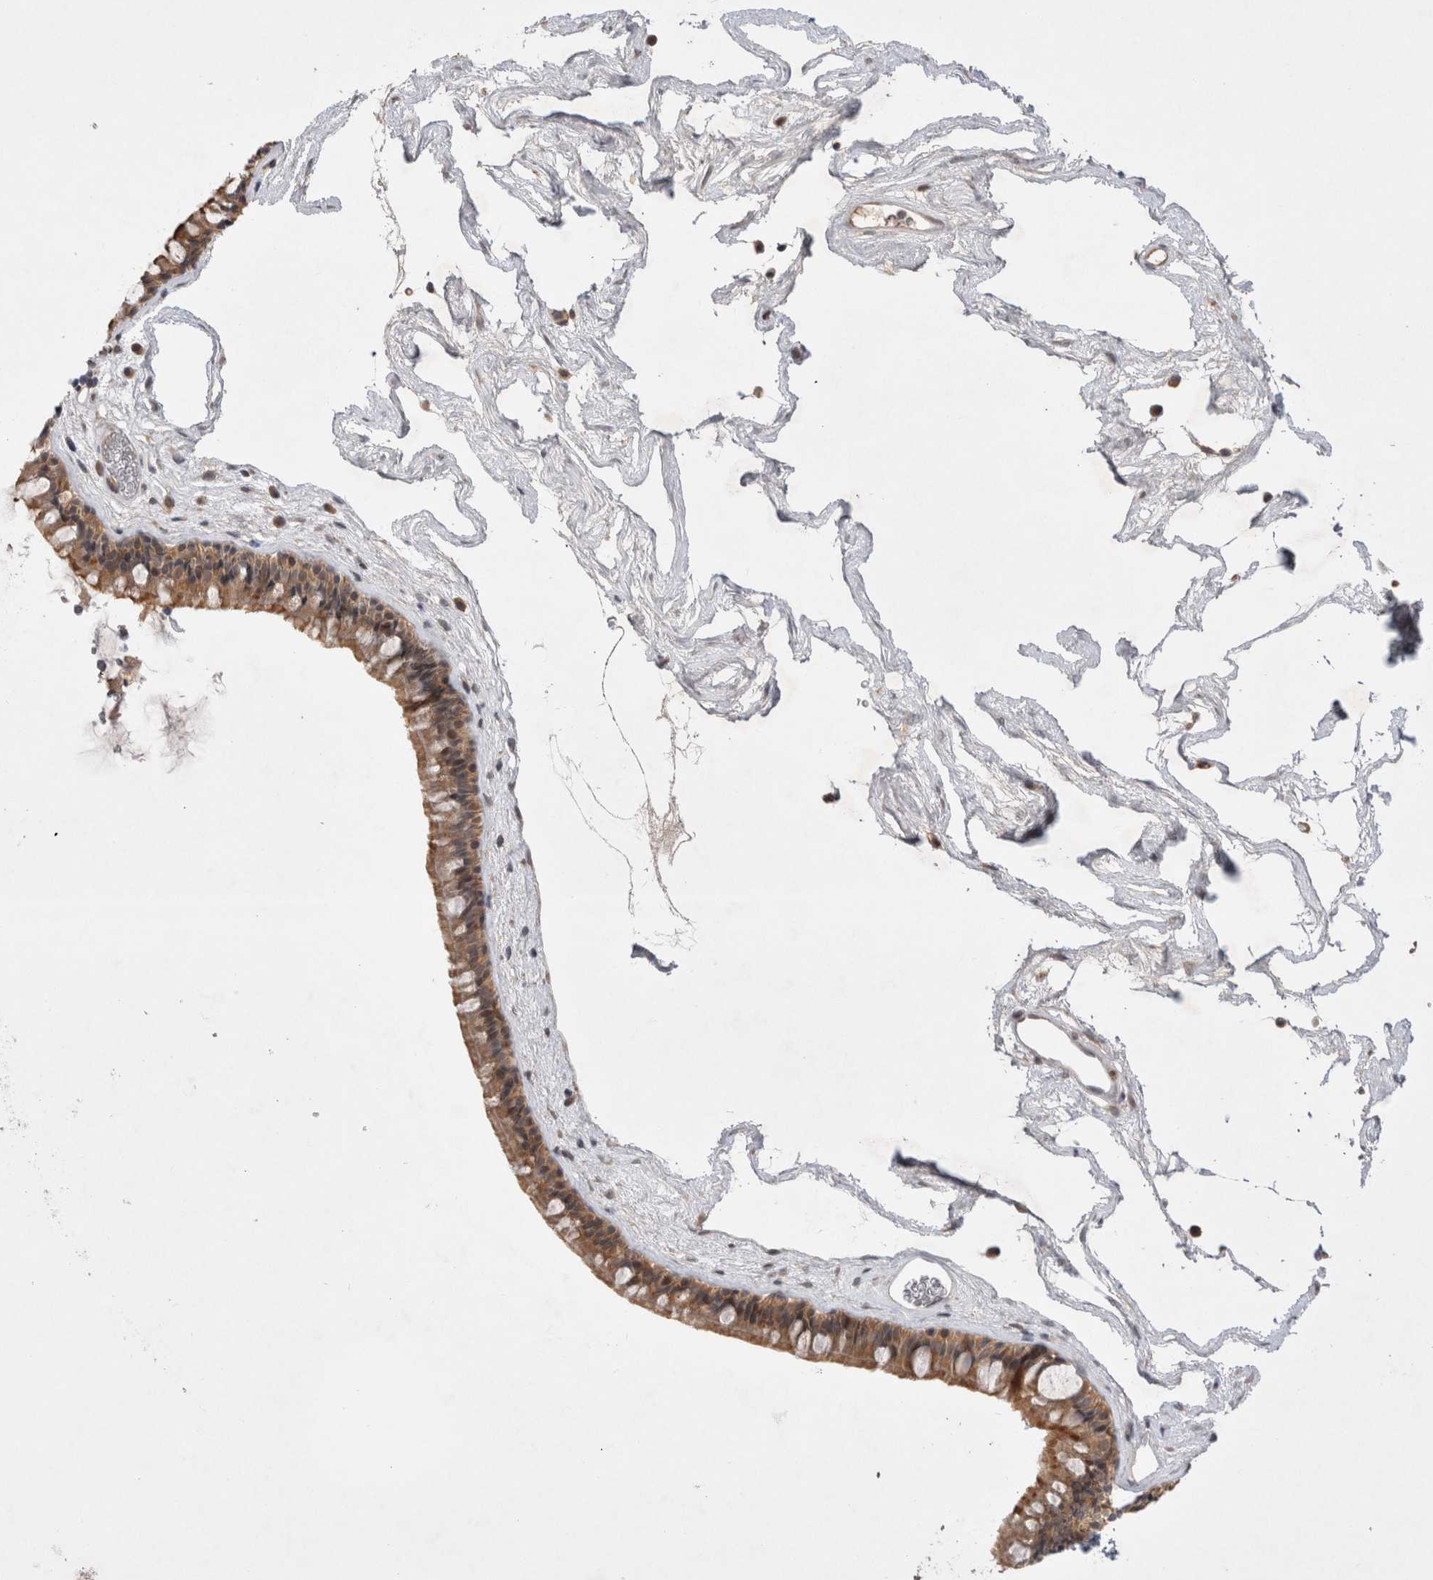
{"staining": {"intensity": "moderate", "quantity": ">75%", "location": "cytoplasmic/membranous"}, "tissue": "nasopharynx", "cell_type": "Respiratory epithelial cells", "image_type": "normal", "snomed": [{"axis": "morphology", "description": "Normal tissue, NOS"}, {"axis": "morphology", "description": "Inflammation, NOS"}, {"axis": "topography", "description": "Nasopharynx"}], "caption": "A histopathology image of nasopharynx stained for a protein exhibits moderate cytoplasmic/membranous brown staining in respiratory epithelial cells. Immunohistochemistry stains the protein of interest in brown and the nuclei are stained blue.", "gene": "PLEKHM1", "patient": {"sex": "male", "age": 48}}